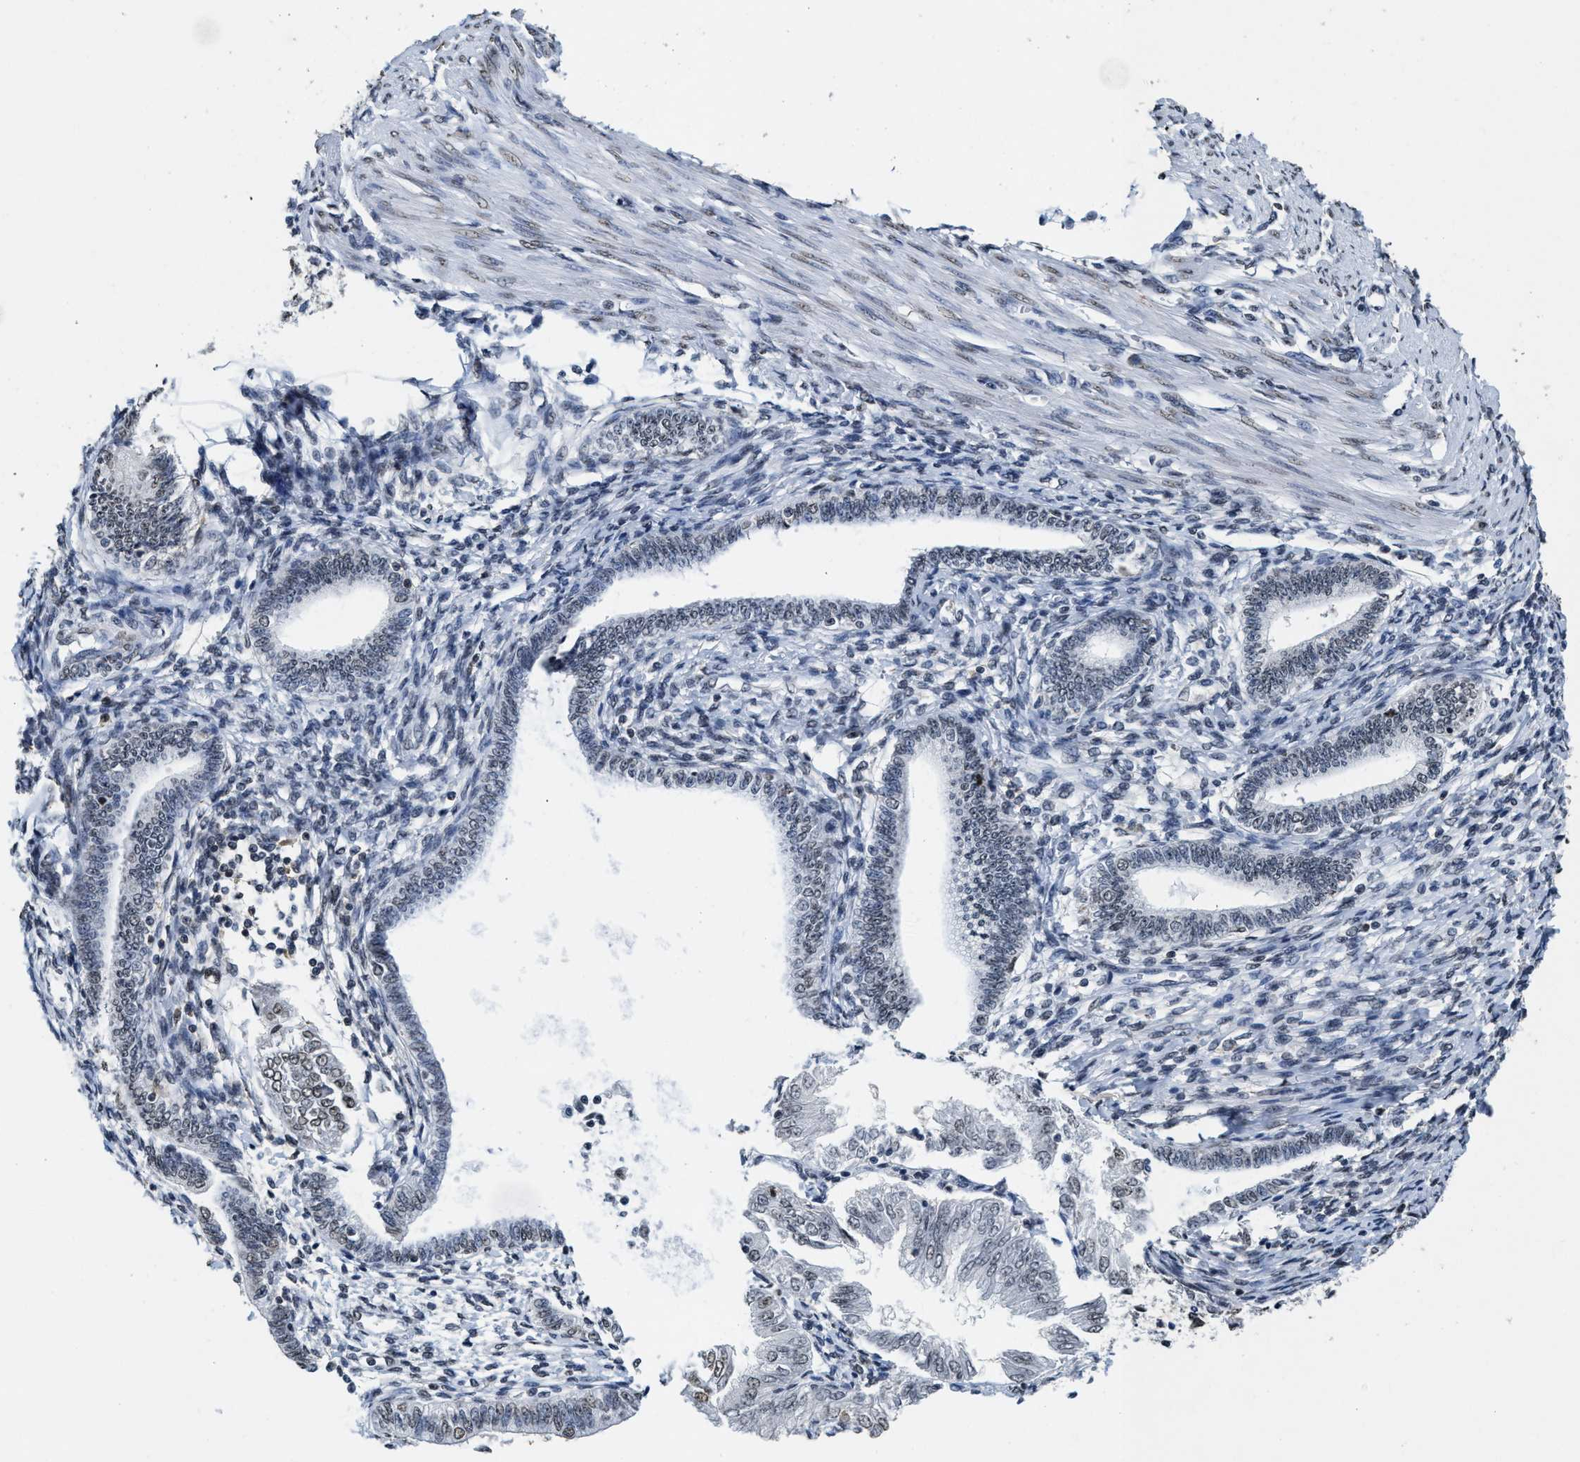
{"staining": {"intensity": "weak", "quantity": "<25%", "location": "nuclear"}, "tissue": "endometrial cancer", "cell_type": "Tumor cells", "image_type": "cancer", "snomed": [{"axis": "morphology", "description": "Adenocarcinoma, NOS"}, {"axis": "topography", "description": "Endometrium"}], "caption": "Protein analysis of endometrial cancer demonstrates no significant staining in tumor cells. (Brightfield microscopy of DAB immunohistochemistry (IHC) at high magnification).", "gene": "SUPT16H", "patient": {"sex": "female", "age": 53}}